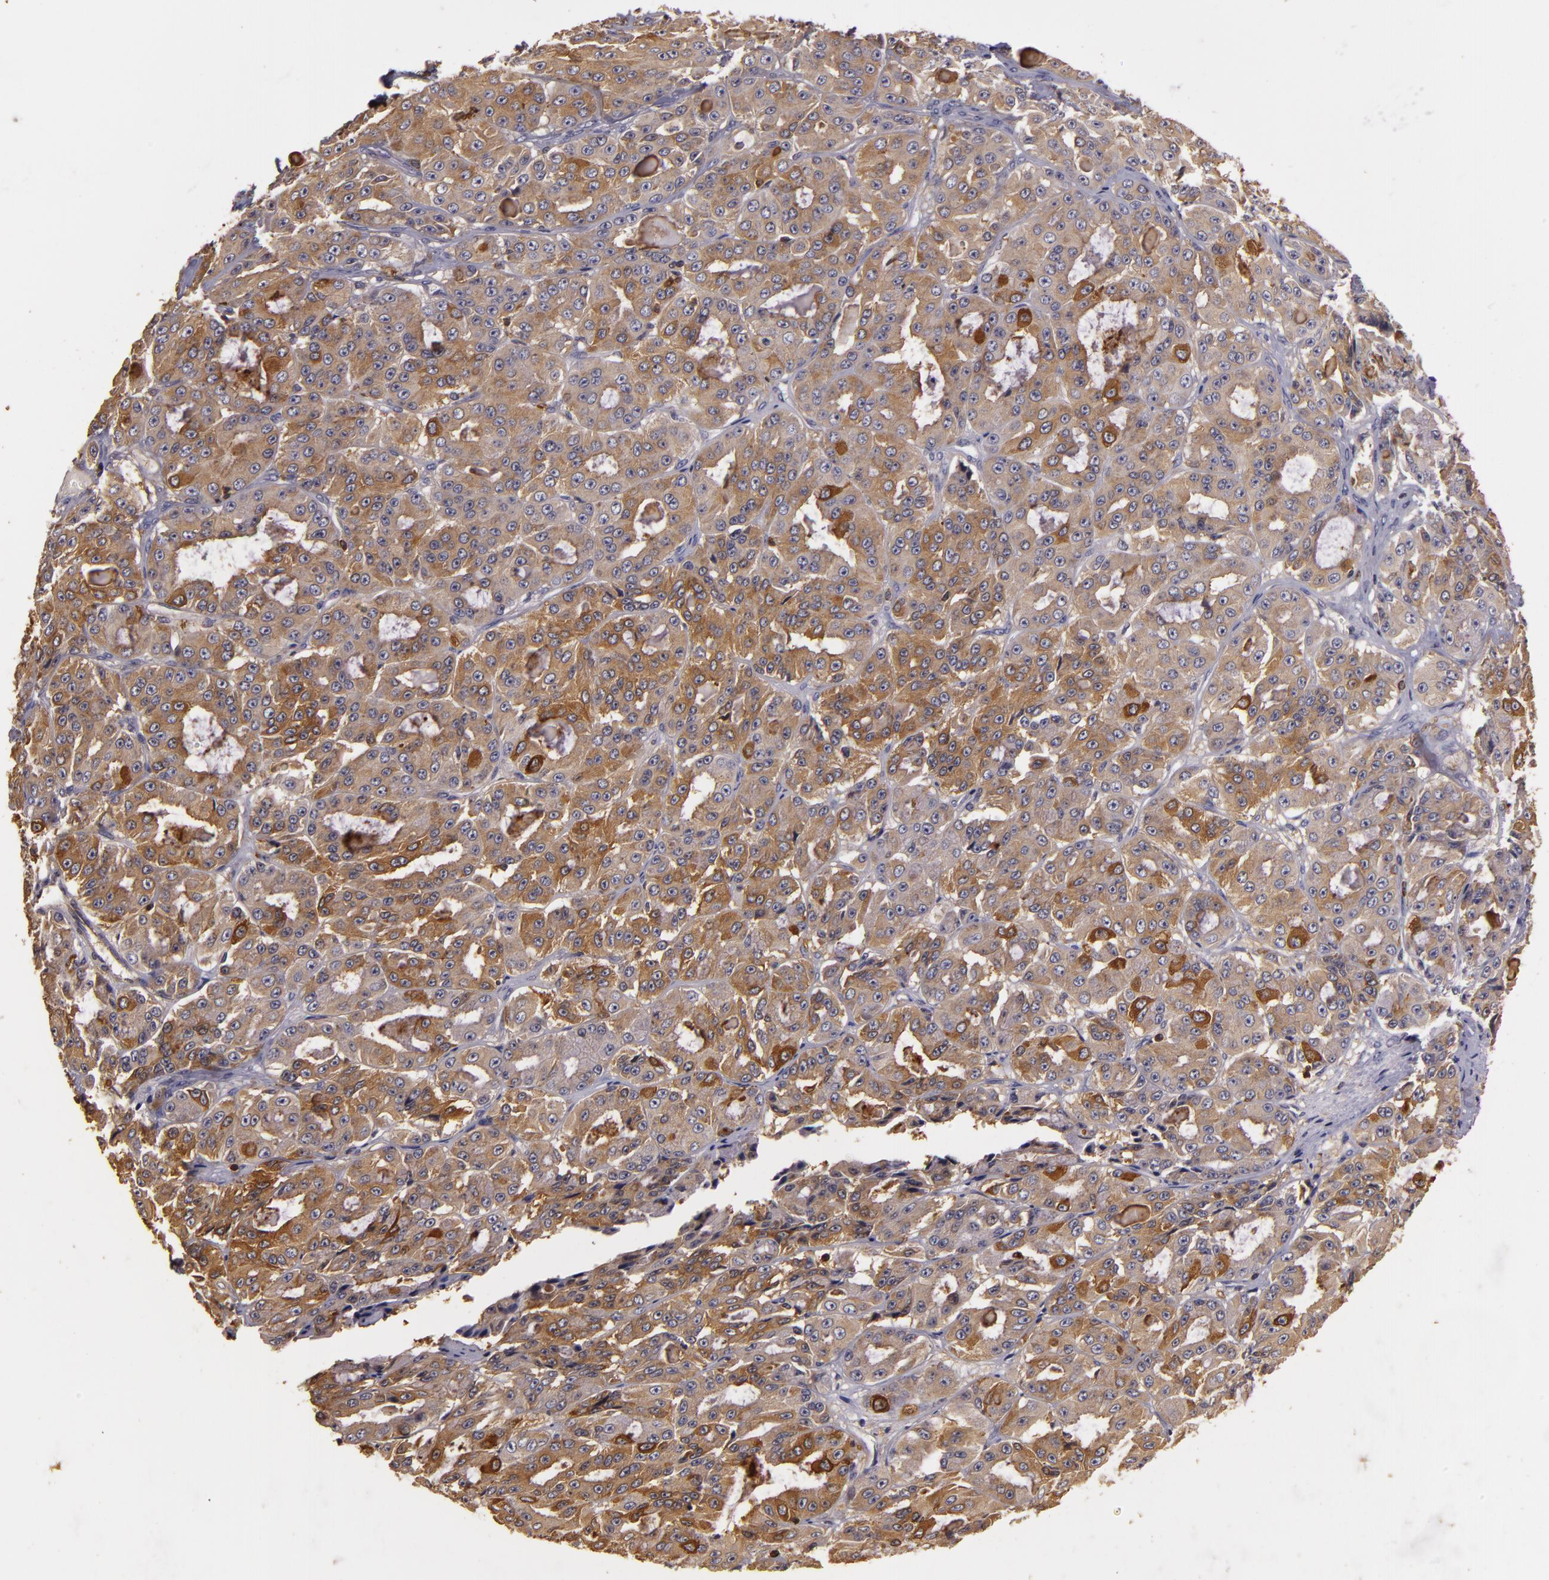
{"staining": {"intensity": "strong", "quantity": ">75%", "location": "cytoplasmic/membranous"}, "tissue": "ovarian cancer", "cell_type": "Tumor cells", "image_type": "cancer", "snomed": [{"axis": "morphology", "description": "Carcinoma, endometroid"}, {"axis": "topography", "description": "Ovary"}], "caption": "Brown immunohistochemical staining in human endometroid carcinoma (ovarian) reveals strong cytoplasmic/membranous positivity in about >75% of tumor cells. (brown staining indicates protein expression, while blue staining denotes nuclei).", "gene": "SLC9A3R1", "patient": {"sex": "female", "age": 61}}